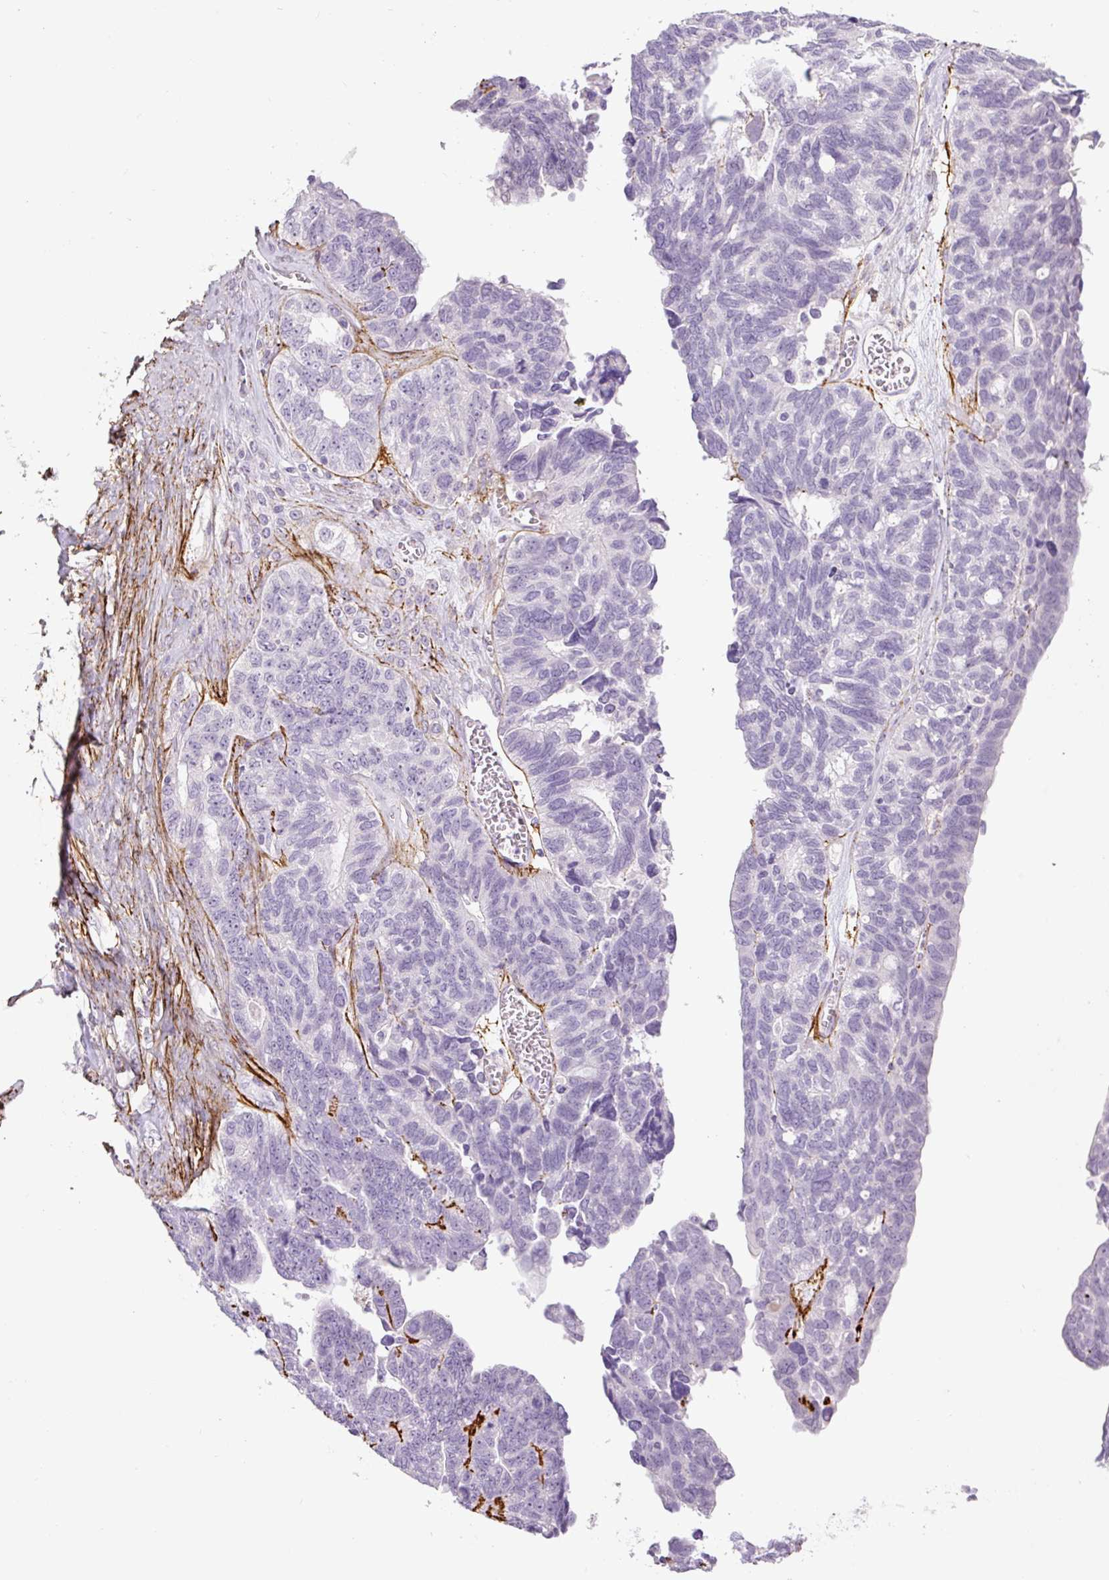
{"staining": {"intensity": "negative", "quantity": "none", "location": "none"}, "tissue": "ovarian cancer", "cell_type": "Tumor cells", "image_type": "cancer", "snomed": [{"axis": "morphology", "description": "Cystadenocarcinoma, serous, NOS"}, {"axis": "topography", "description": "Ovary"}], "caption": "Tumor cells are negative for protein expression in human ovarian cancer (serous cystadenocarcinoma).", "gene": "FBN1", "patient": {"sex": "female", "age": 79}}